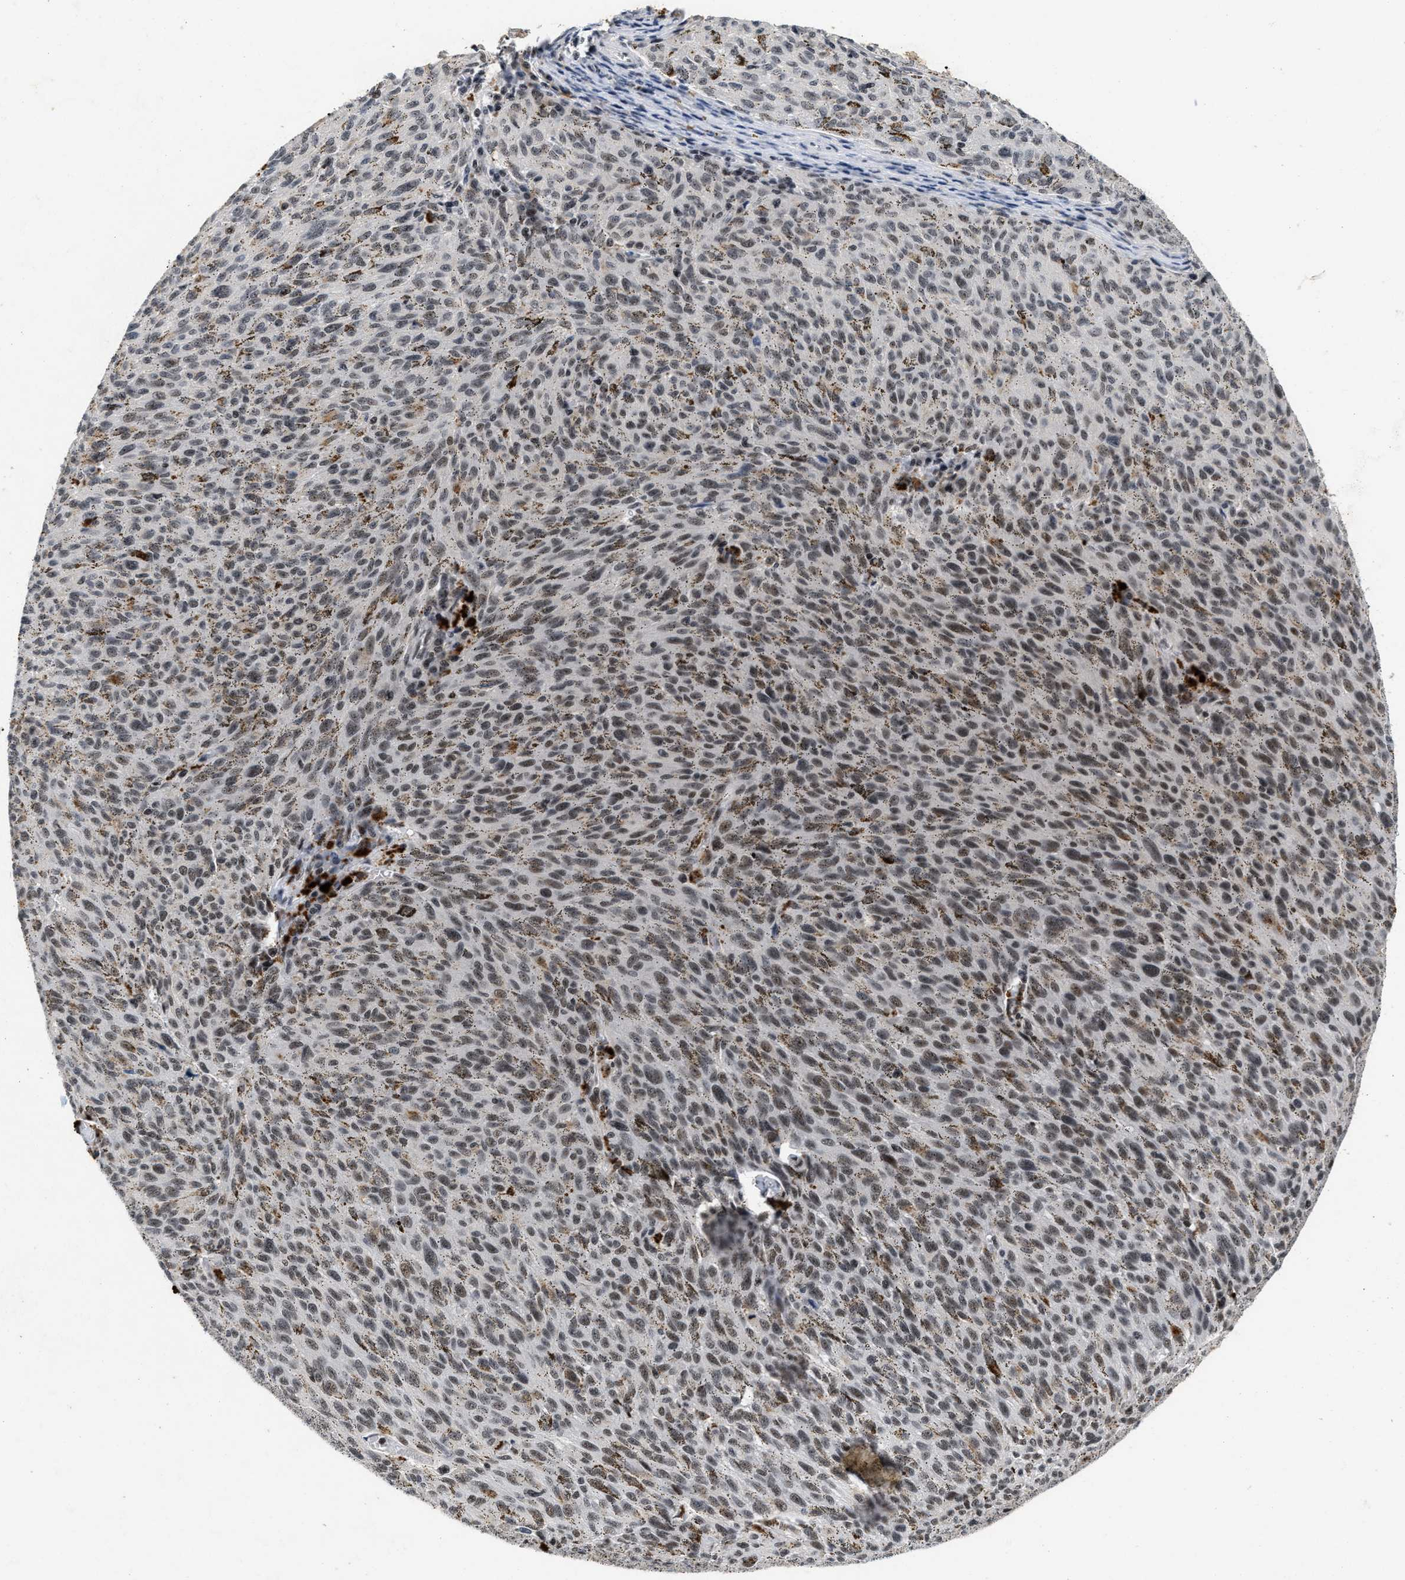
{"staining": {"intensity": "moderate", "quantity": ">75%", "location": "nuclear"}, "tissue": "melanoma", "cell_type": "Tumor cells", "image_type": "cancer", "snomed": [{"axis": "morphology", "description": "Malignant melanoma, NOS"}, {"axis": "topography", "description": "Skin"}], "caption": "This histopathology image displays IHC staining of malignant melanoma, with medium moderate nuclear positivity in about >75% of tumor cells.", "gene": "INIP", "patient": {"sex": "female", "age": 72}}